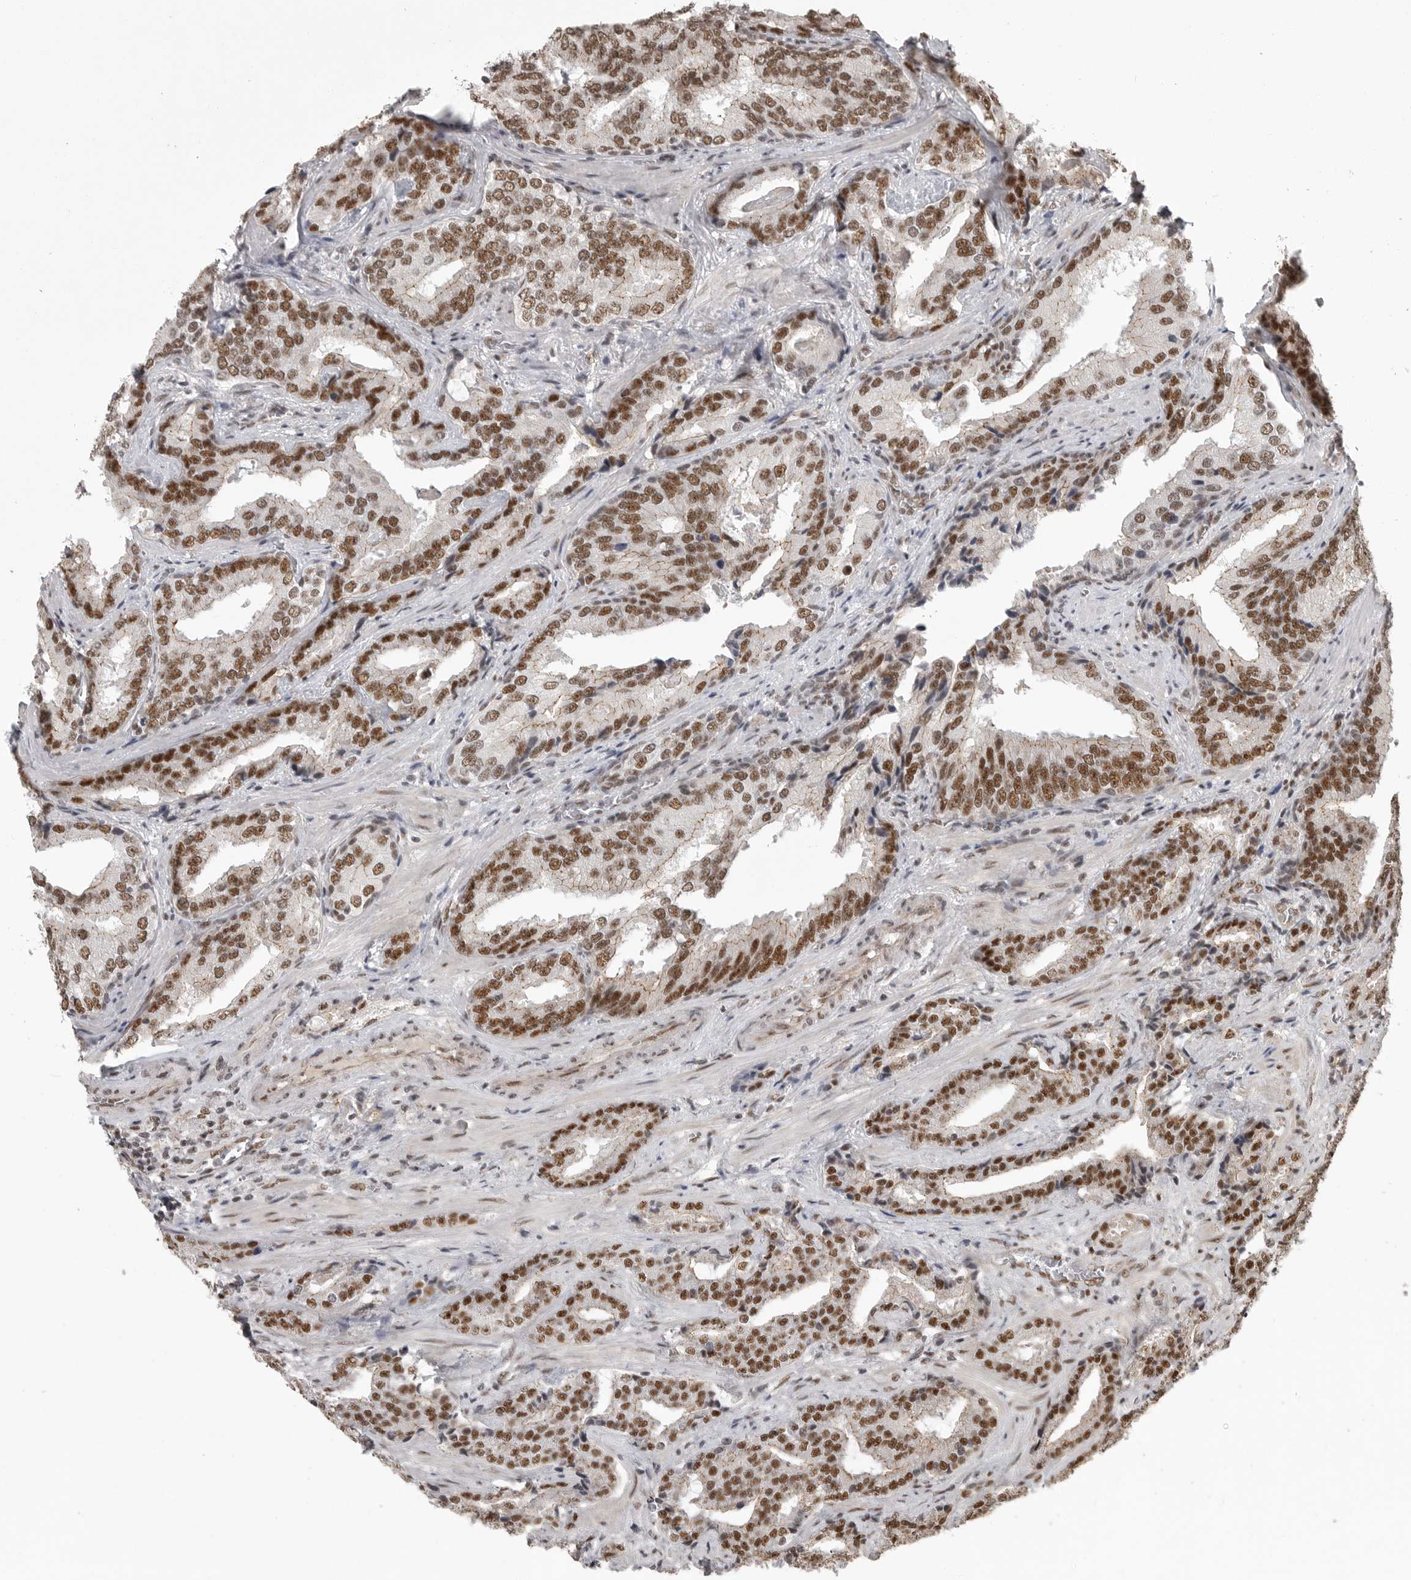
{"staining": {"intensity": "strong", "quantity": ">75%", "location": "nuclear"}, "tissue": "prostate cancer", "cell_type": "Tumor cells", "image_type": "cancer", "snomed": [{"axis": "morphology", "description": "Adenocarcinoma, Low grade"}, {"axis": "topography", "description": "Prostate"}], "caption": "An IHC photomicrograph of tumor tissue is shown. Protein staining in brown labels strong nuclear positivity in prostate low-grade adenocarcinoma within tumor cells.", "gene": "CBLL1", "patient": {"sex": "male", "age": 67}}